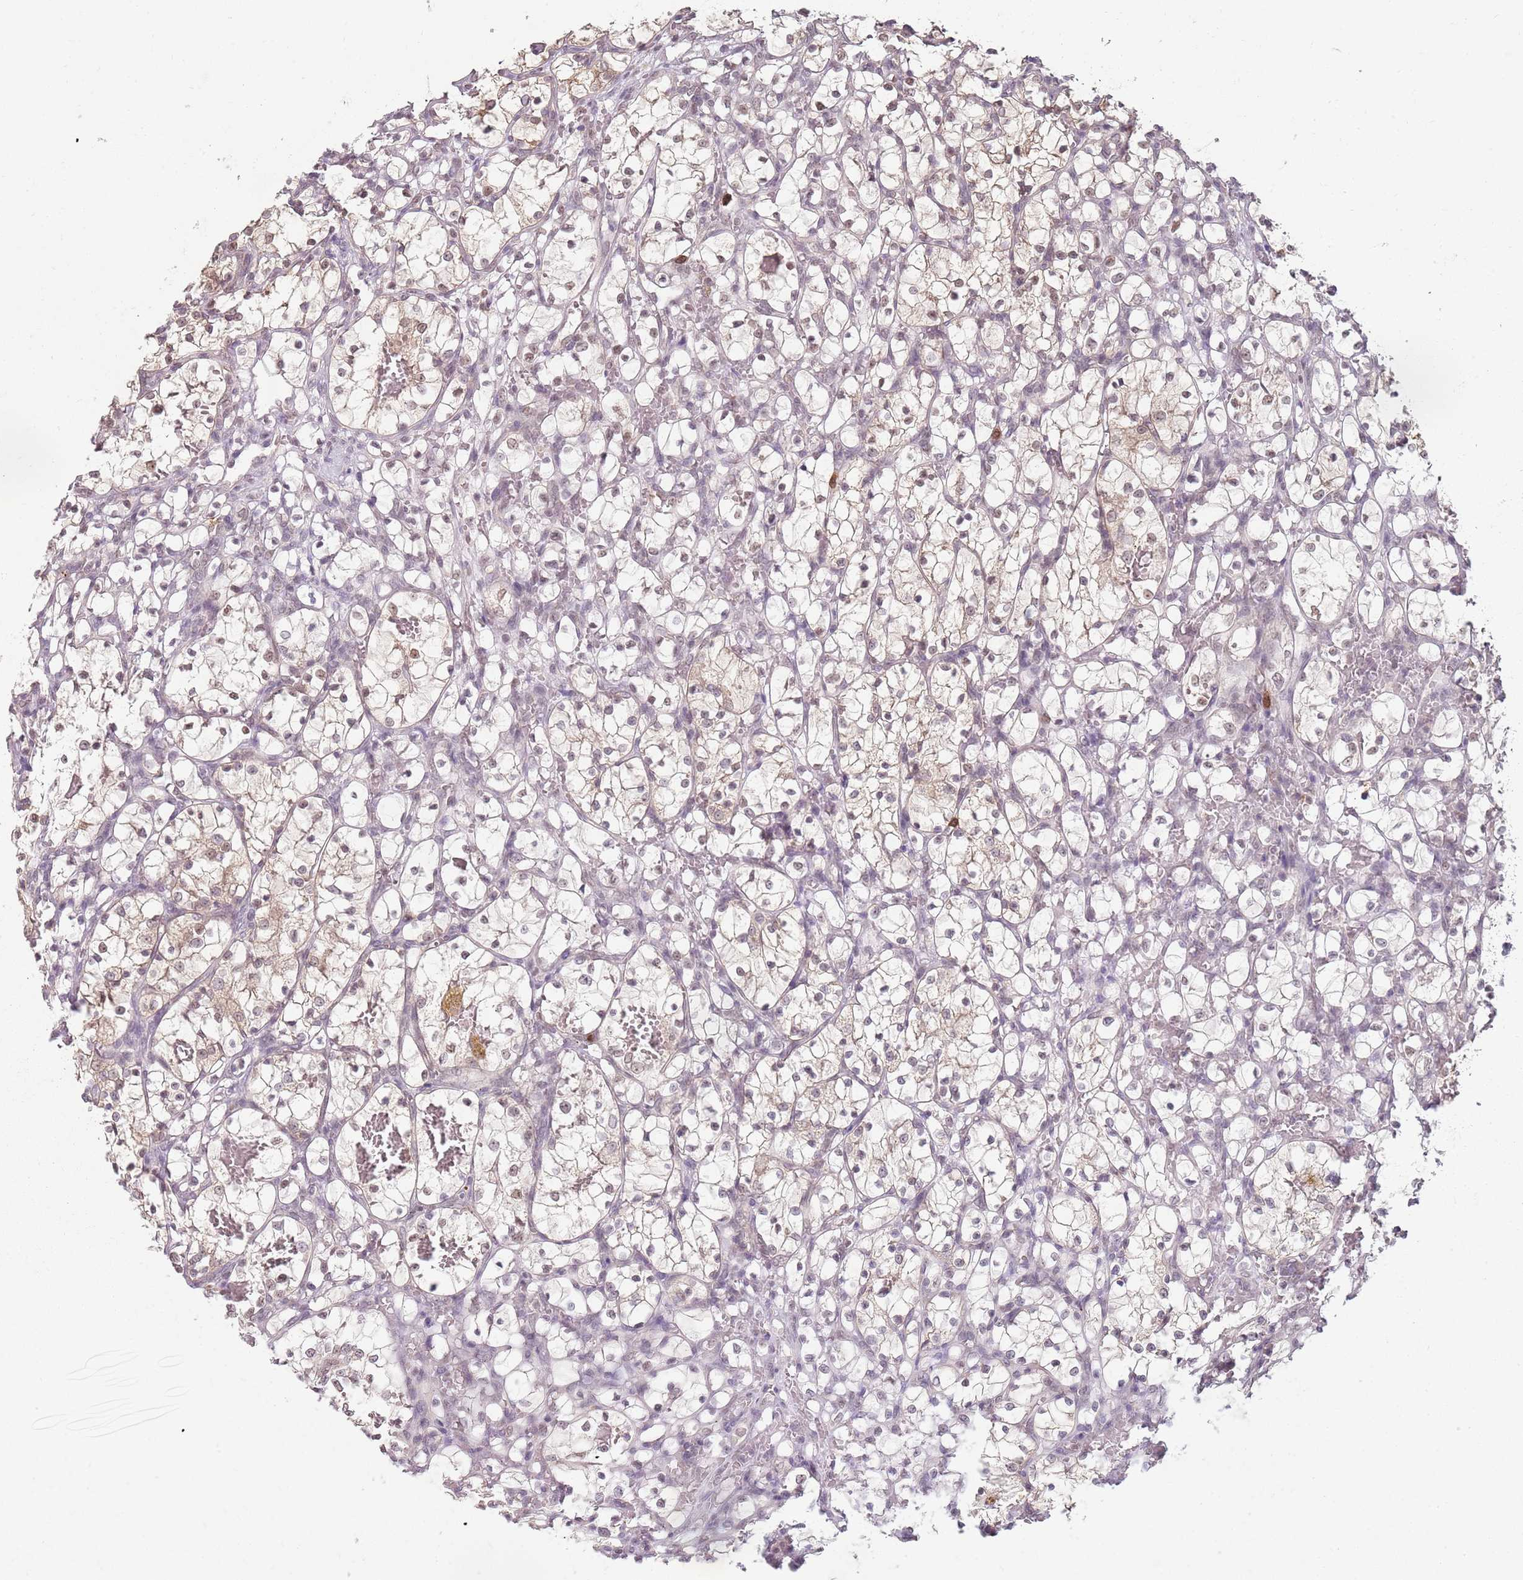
{"staining": {"intensity": "weak", "quantity": "25%-75%", "location": "cytoplasmic/membranous"}, "tissue": "renal cancer", "cell_type": "Tumor cells", "image_type": "cancer", "snomed": [{"axis": "morphology", "description": "Adenocarcinoma, NOS"}, {"axis": "topography", "description": "Kidney"}], "caption": "Renal adenocarcinoma stained for a protein (brown) demonstrates weak cytoplasmic/membranous positive staining in about 25%-75% of tumor cells.", "gene": "SMARCAL1", "patient": {"sex": "female", "age": 69}}